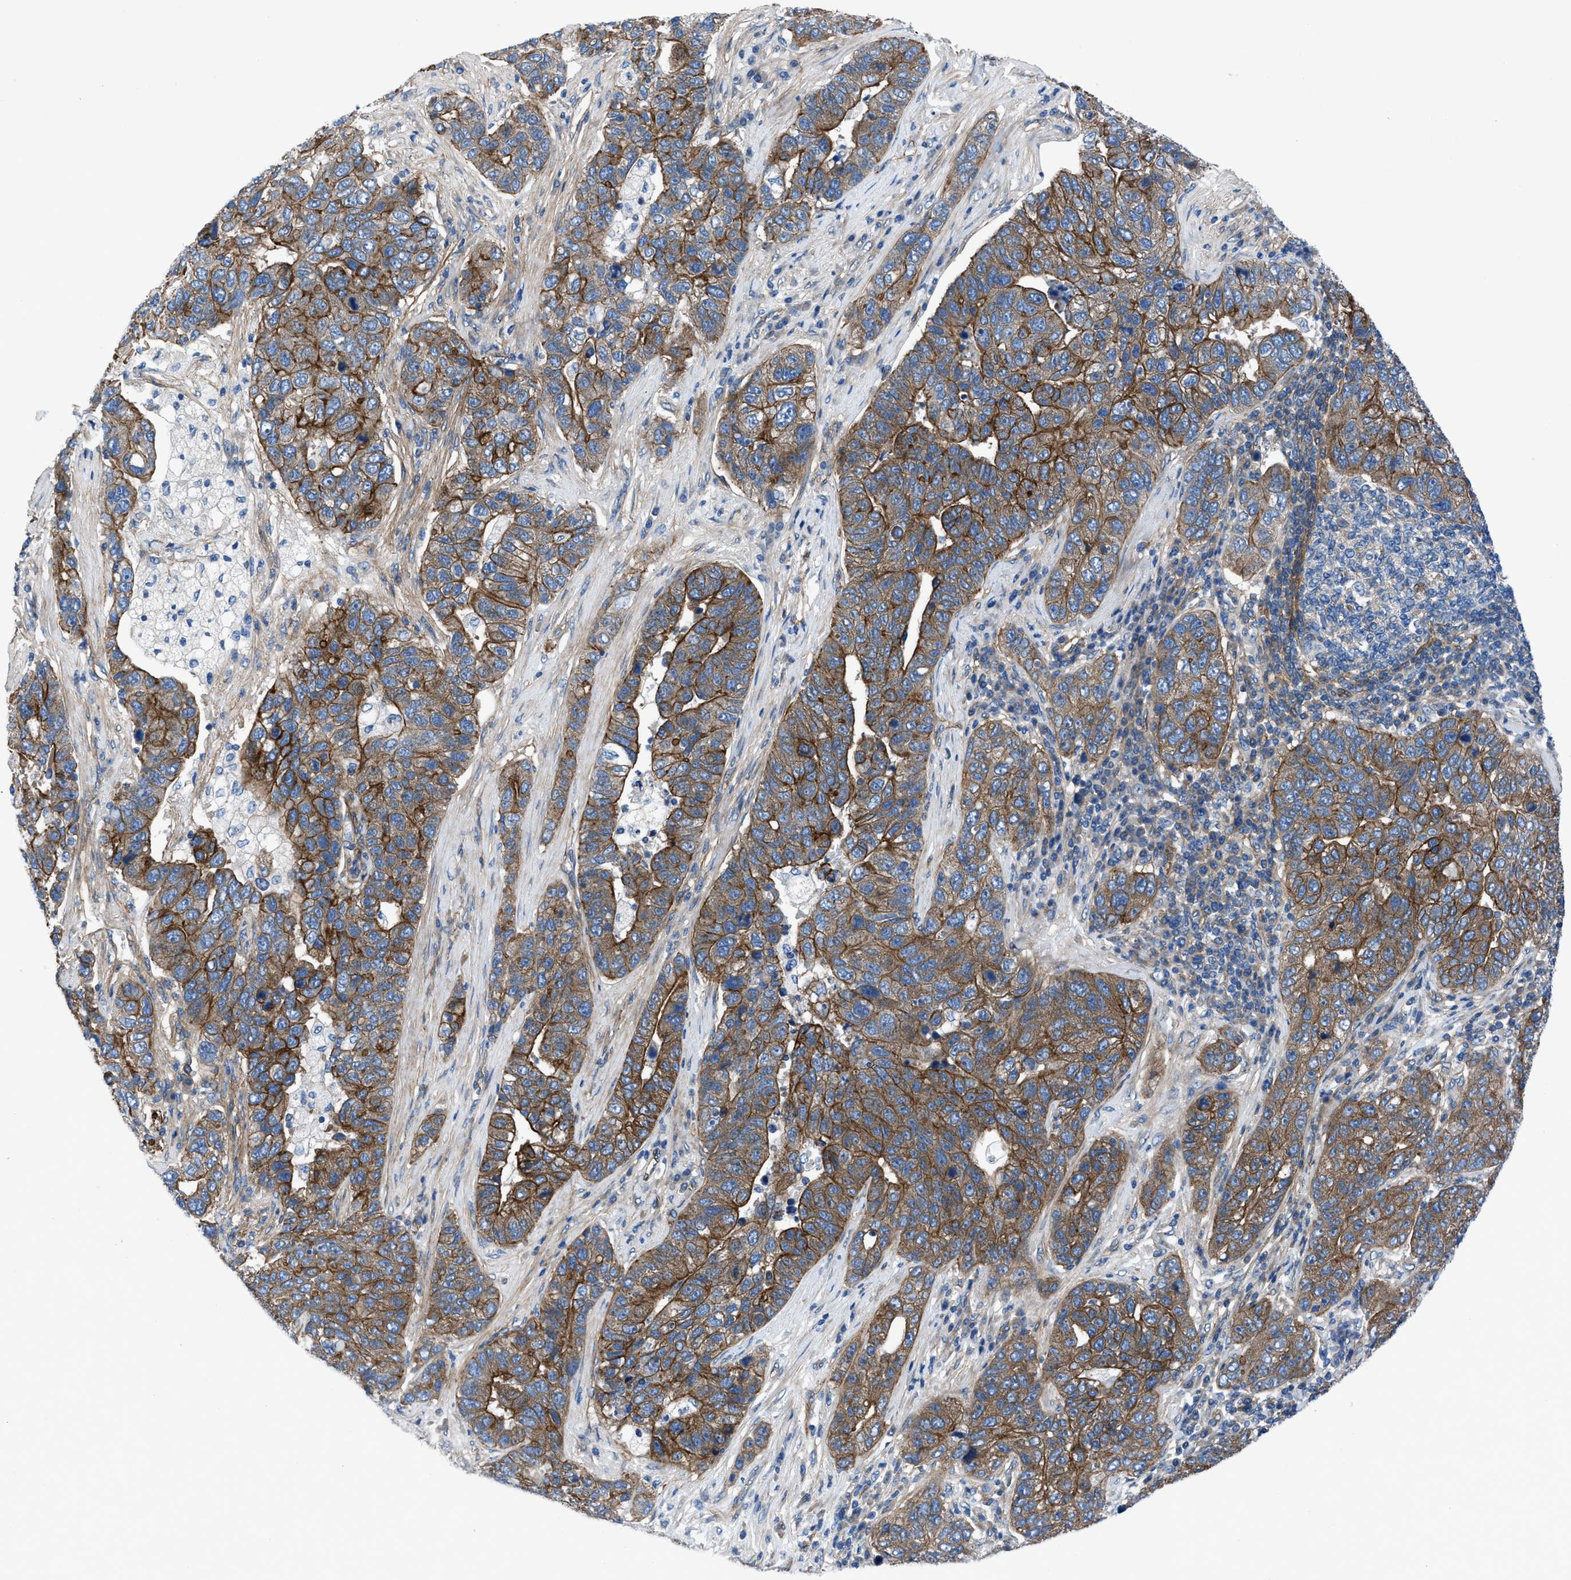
{"staining": {"intensity": "strong", "quantity": ">75%", "location": "cytoplasmic/membranous"}, "tissue": "pancreatic cancer", "cell_type": "Tumor cells", "image_type": "cancer", "snomed": [{"axis": "morphology", "description": "Adenocarcinoma, NOS"}, {"axis": "topography", "description": "Pancreas"}], "caption": "Immunohistochemistry of pancreatic adenocarcinoma shows high levels of strong cytoplasmic/membranous positivity in approximately >75% of tumor cells. (IHC, brightfield microscopy, high magnification).", "gene": "TRIP4", "patient": {"sex": "female", "age": 61}}